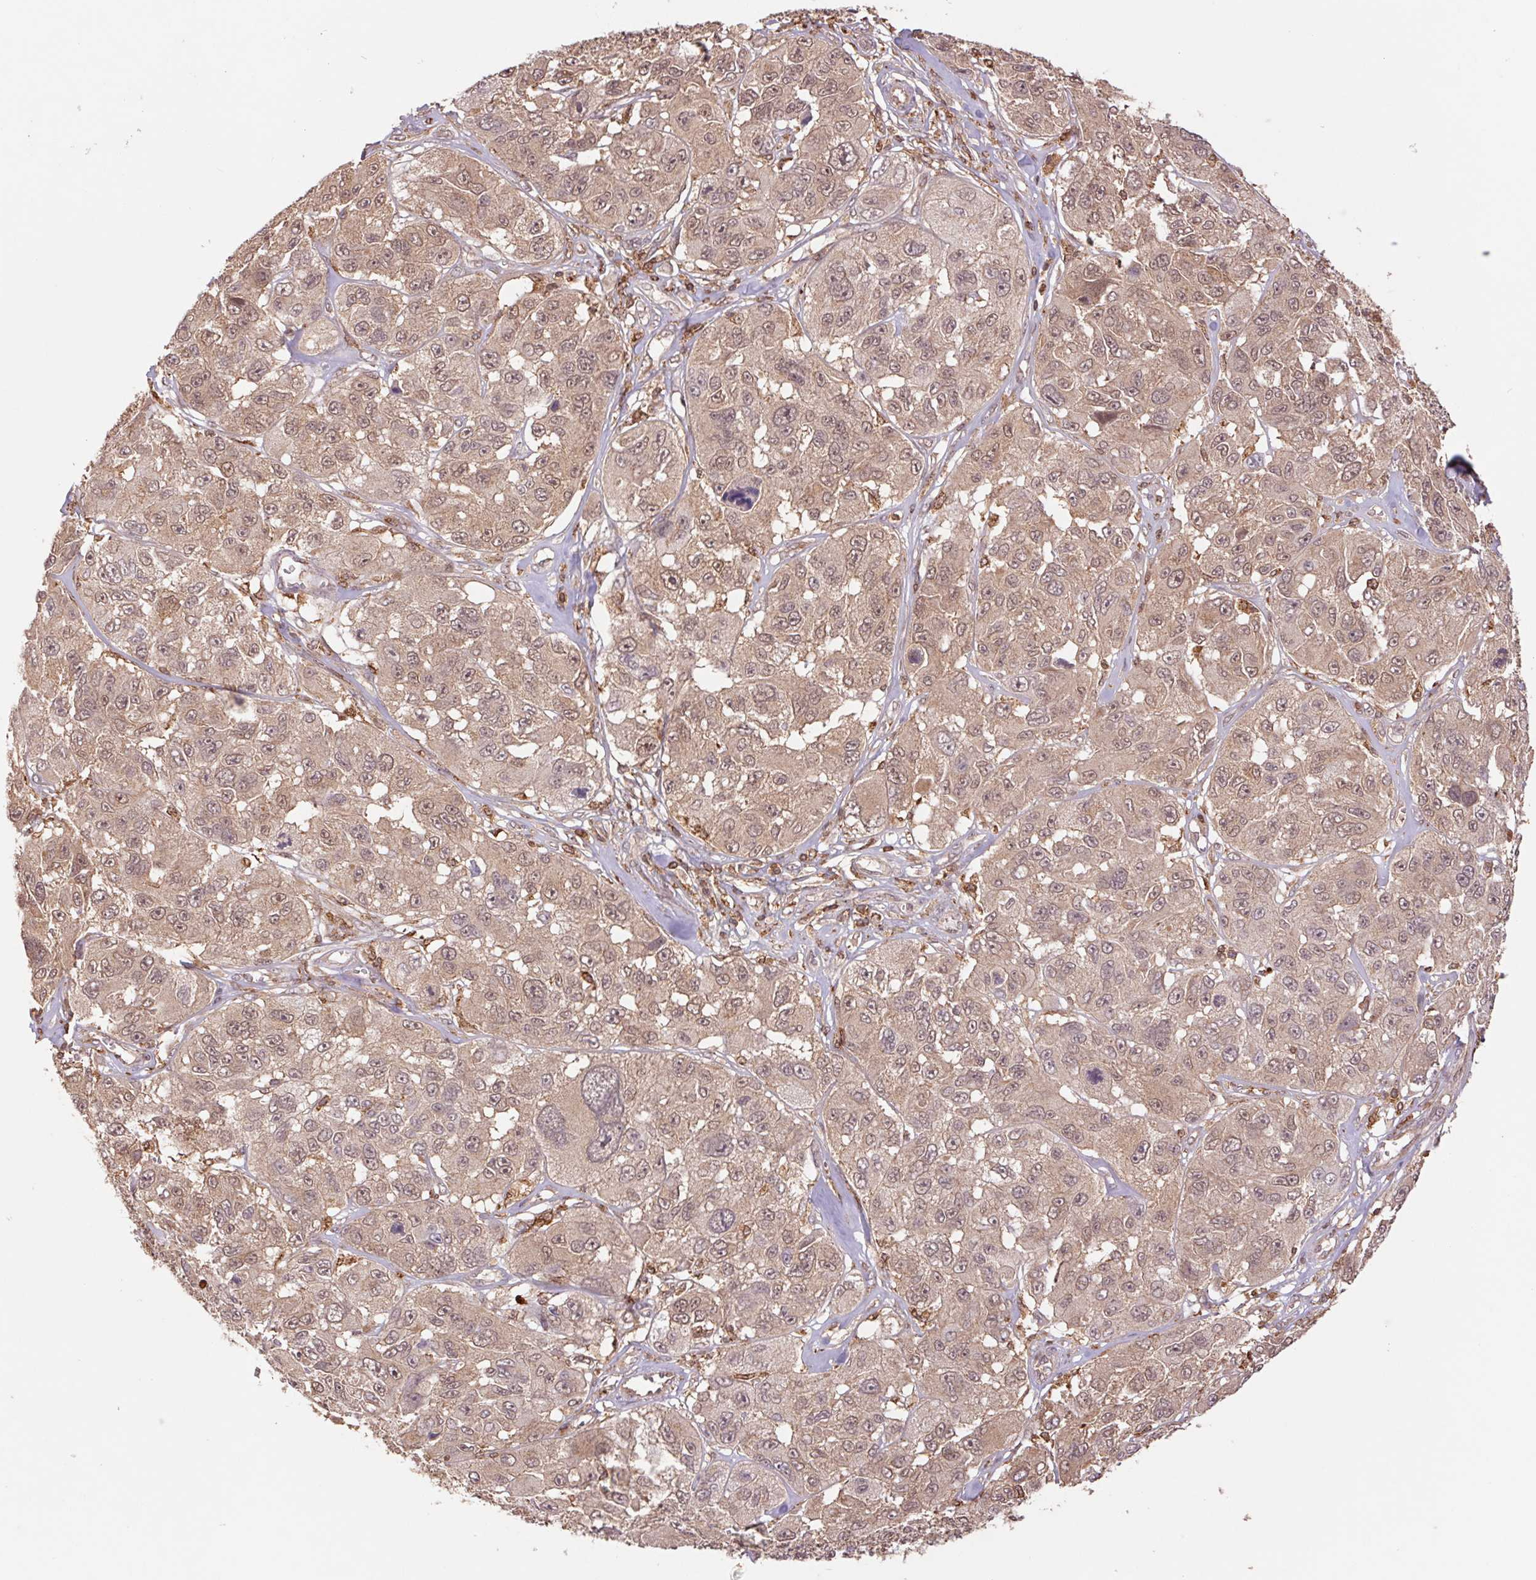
{"staining": {"intensity": "moderate", "quantity": ">75%", "location": "cytoplasmic/membranous,nuclear"}, "tissue": "melanoma", "cell_type": "Tumor cells", "image_type": "cancer", "snomed": [{"axis": "morphology", "description": "Malignant melanoma, NOS"}, {"axis": "topography", "description": "Skin"}], "caption": "High-magnification brightfield microscopy of melanoma stained with DAB (brown) and counterstained with hematoxylin (blue). tumor cells exhibit moderate cytoplasmic/membranous and nuclear expression is appreciated in about>75% of cells.", "gene": "URM1", "patient": {"sex": "female", "age": 66}}